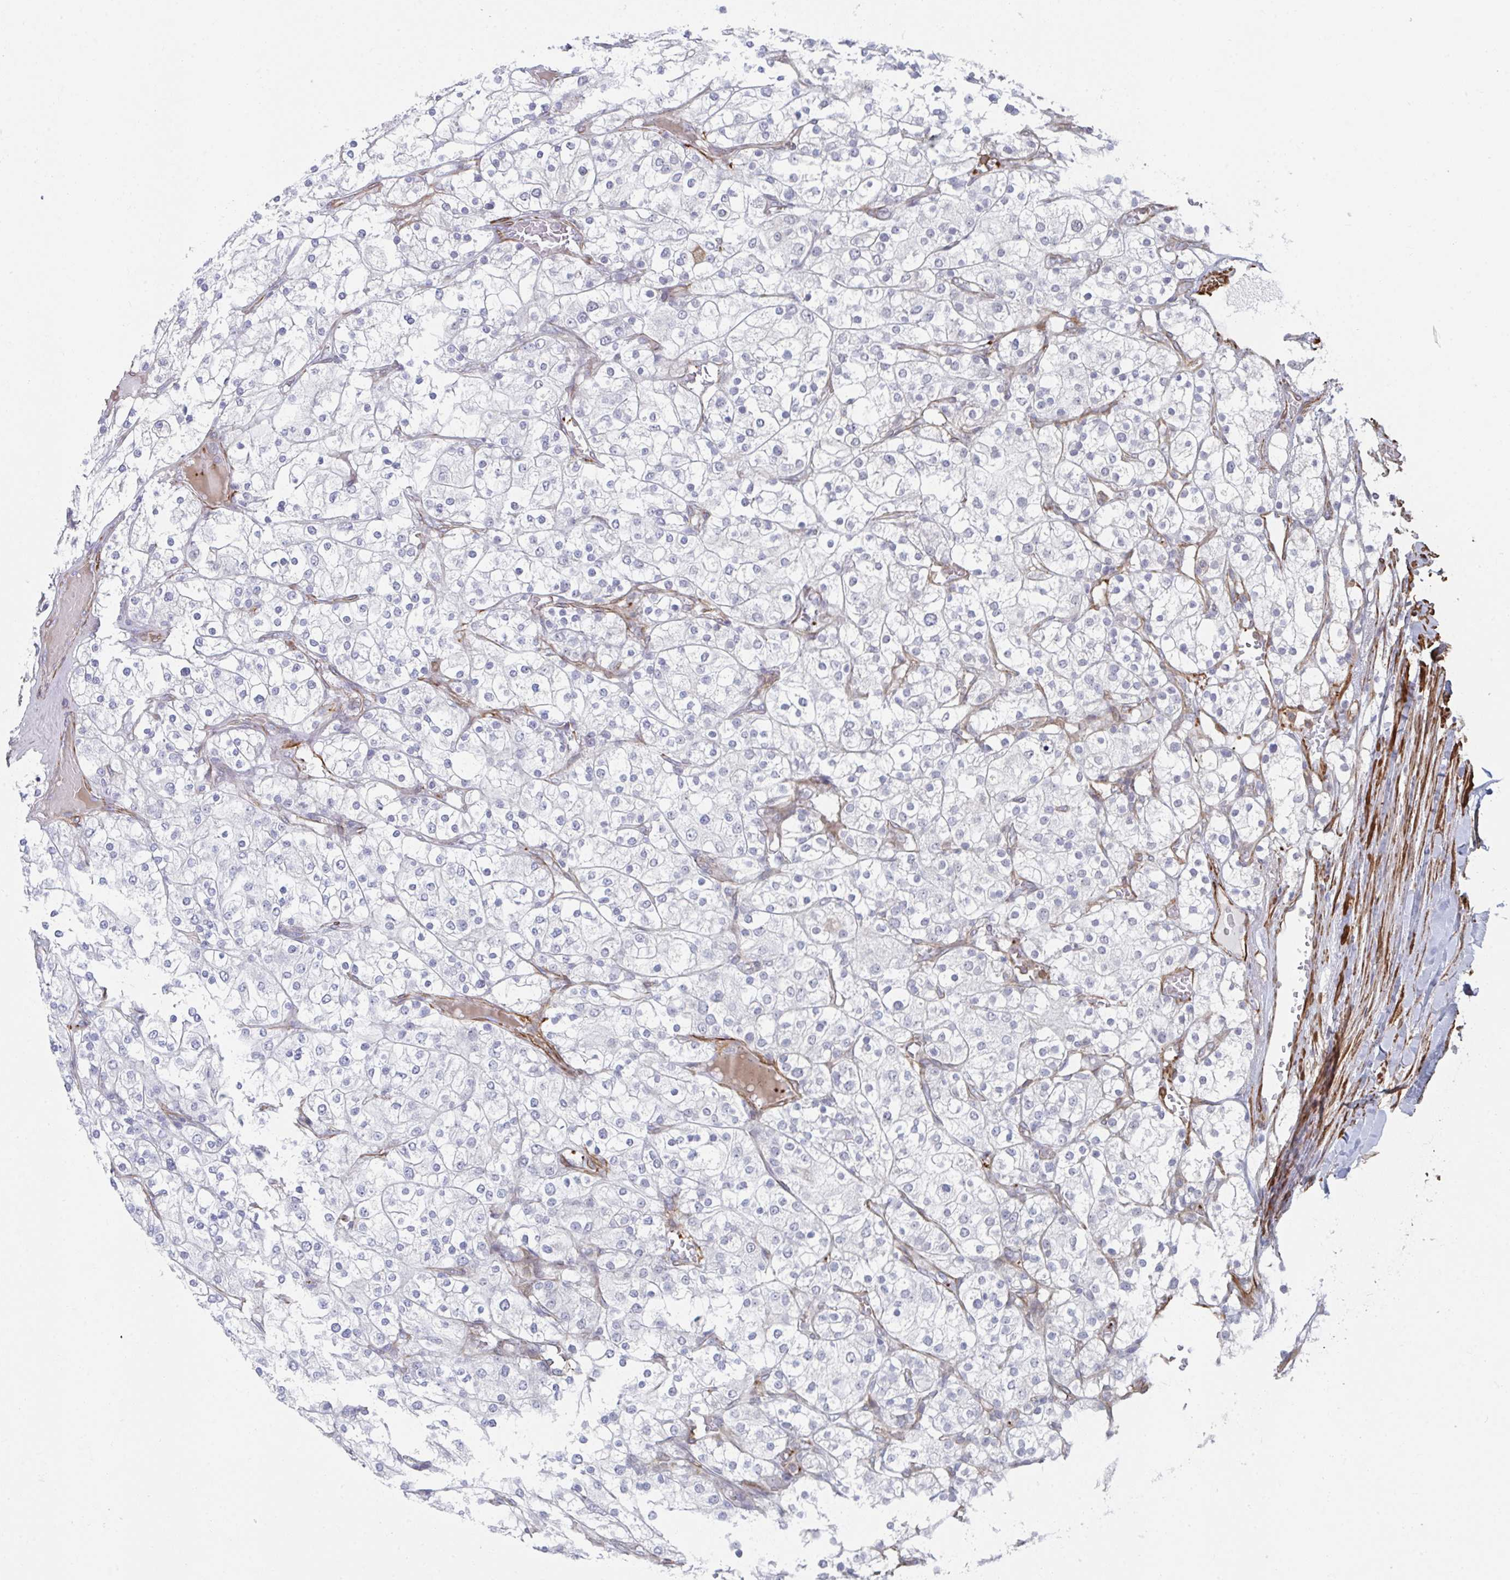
{"staining": {"intensity": "negative", "quantity": "none", "location": "none"}, "tissue": "renal cancer", "cell_type": "Tumor cells", "image_type": "cancer", "snomed": [{"axis": "morphology", "description": "Adenocarcinoma, NOS"}, {"axis": "topography", "description": "Kidney"}], "caption": "Image shows no protein positivity in tumor cells of renal cancer tissue.", "gene": "NEURL4", "patient": {"sex": "male", "age": 80}}